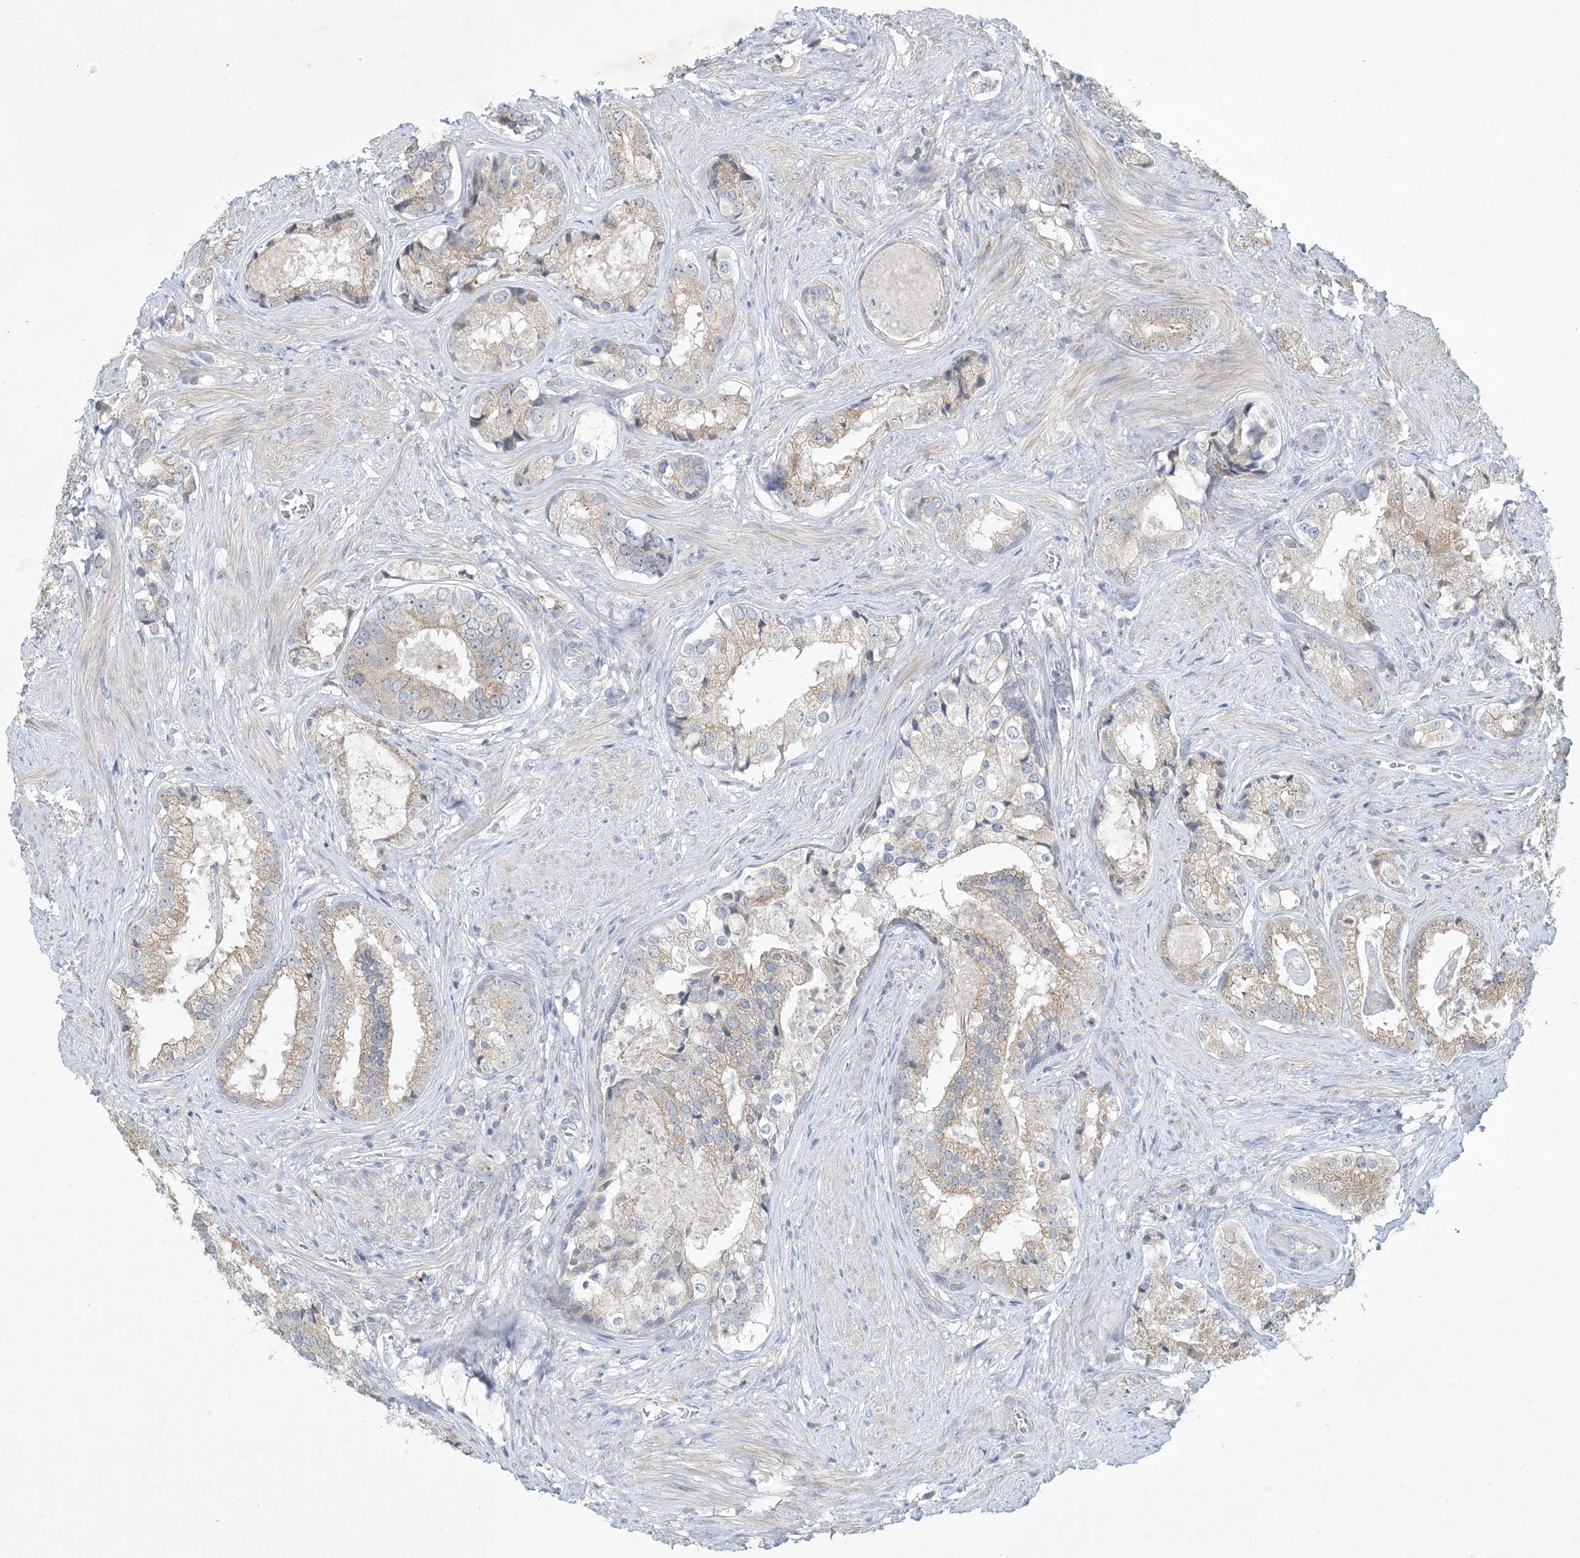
{"staining": {"intensity": "weak", "quantity": "25%-75%", "location": "cytoplasmic/membranous"}, "tissue": "prostate cancer", "cell_type": "Tumor cells", "image_type": "cancer", "snomed": [{"axis": "morphology", "description": "Adenocarcinoma, High grade"}, {"axis": "topography", "description": "Prostate"}], "caption": "Weak cytoplasmic/membranous staining for a protein is identified in about 25%-75% of tumor cells of high-grade adenocarcinoma (prostate) using immunohistochemistry.", "gene": "CCDC14", "patient": {"sex": "male", "age": 58}}